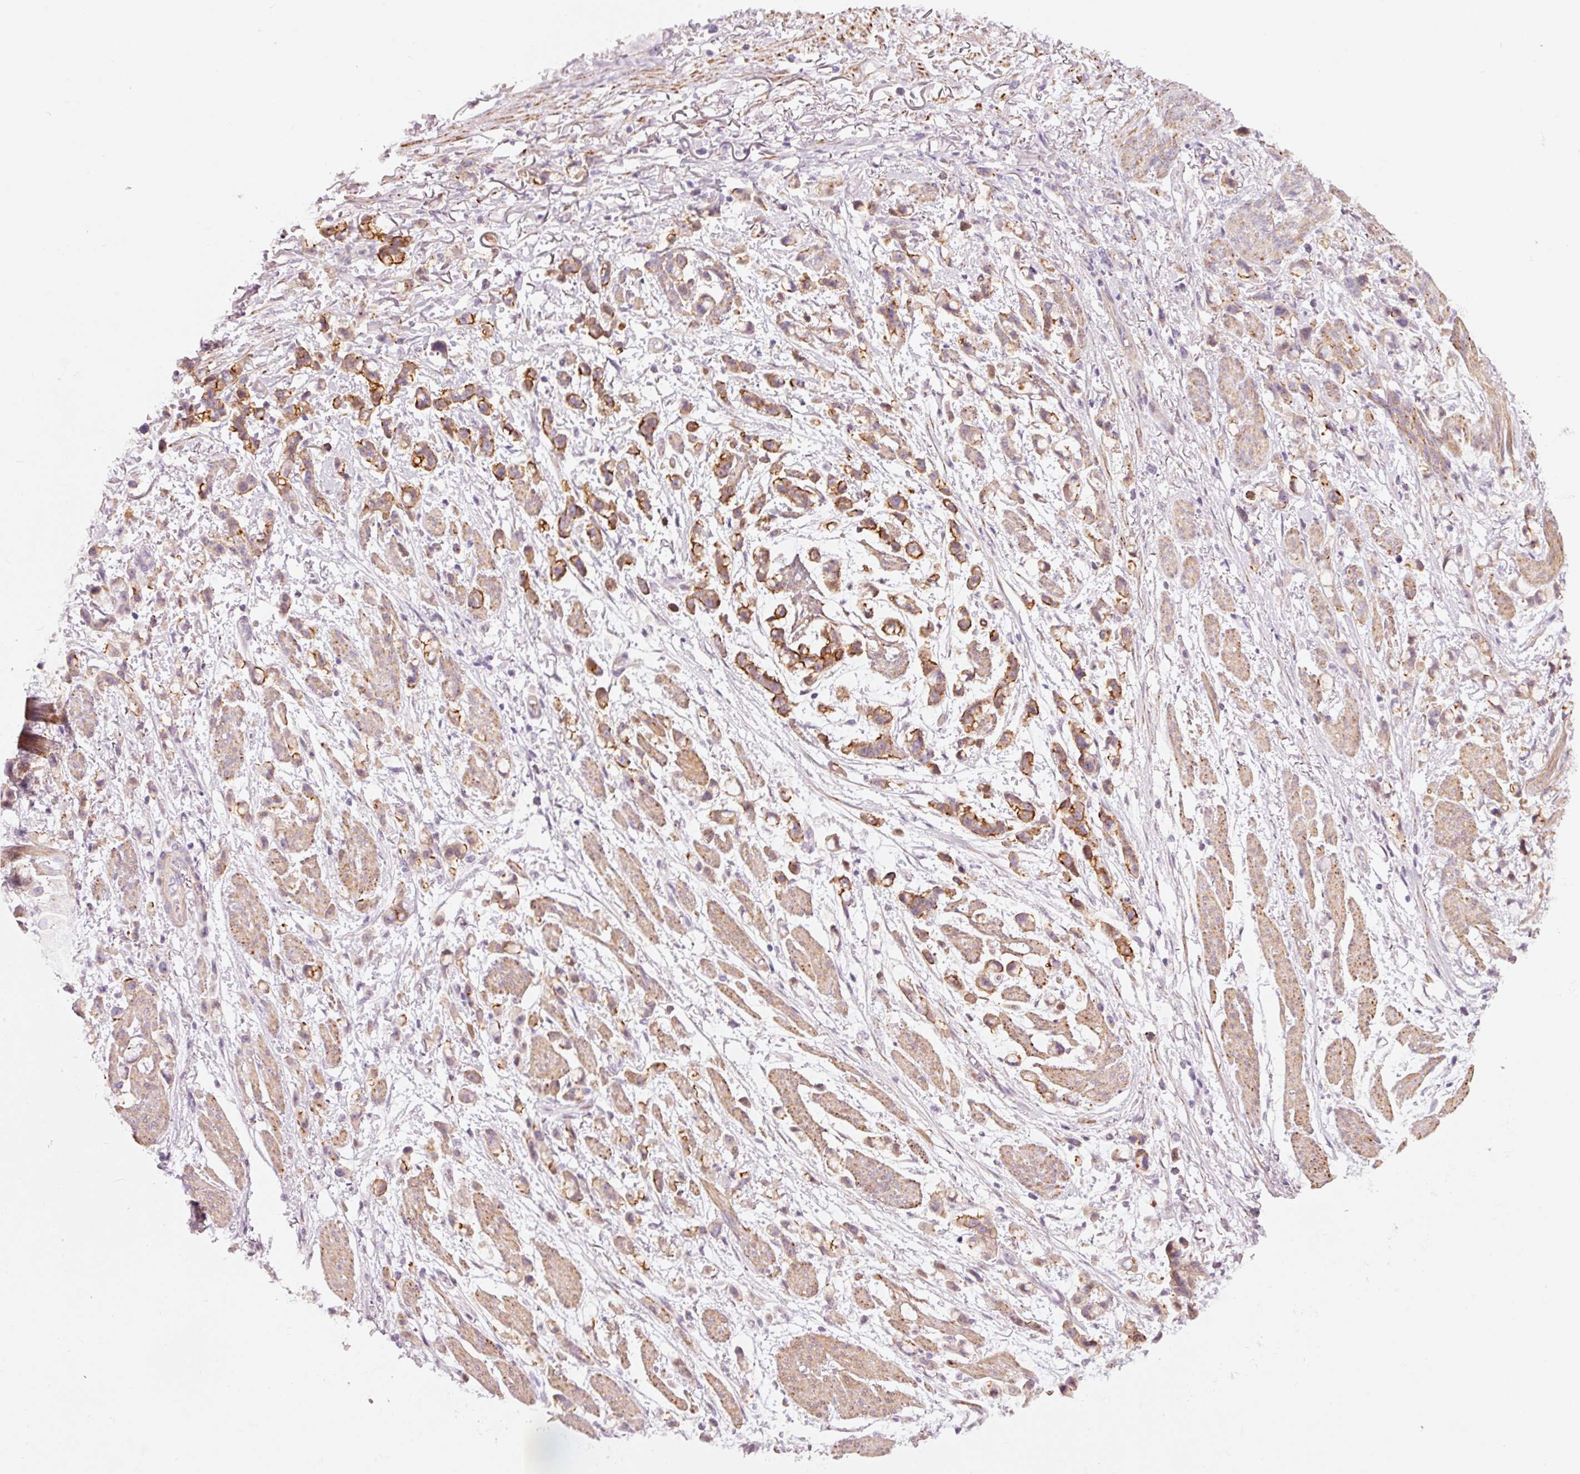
{"staining": {"intensity": "moderate", "quantity": "25%-75%", "location": "cytoplasmic/membranous"}, "tissue": "stomach cancer", "cell_type": "Tumor cells", "image_type": "cancer", "snomed": [{"axis": "morphology", "description": "Adenocarcinoma, NOS"}, {"axis": "topography", "description": "Stomach"}], "caption": "DAB immunohistochemical staining of human adenocarcinoma (stomach) exhibits moderate cytoplasmic/membranous protein staining in about 25%-75% of tumor cells.", "gene": "DAPP1", "patient": {"sex": "female", "age": 81}}